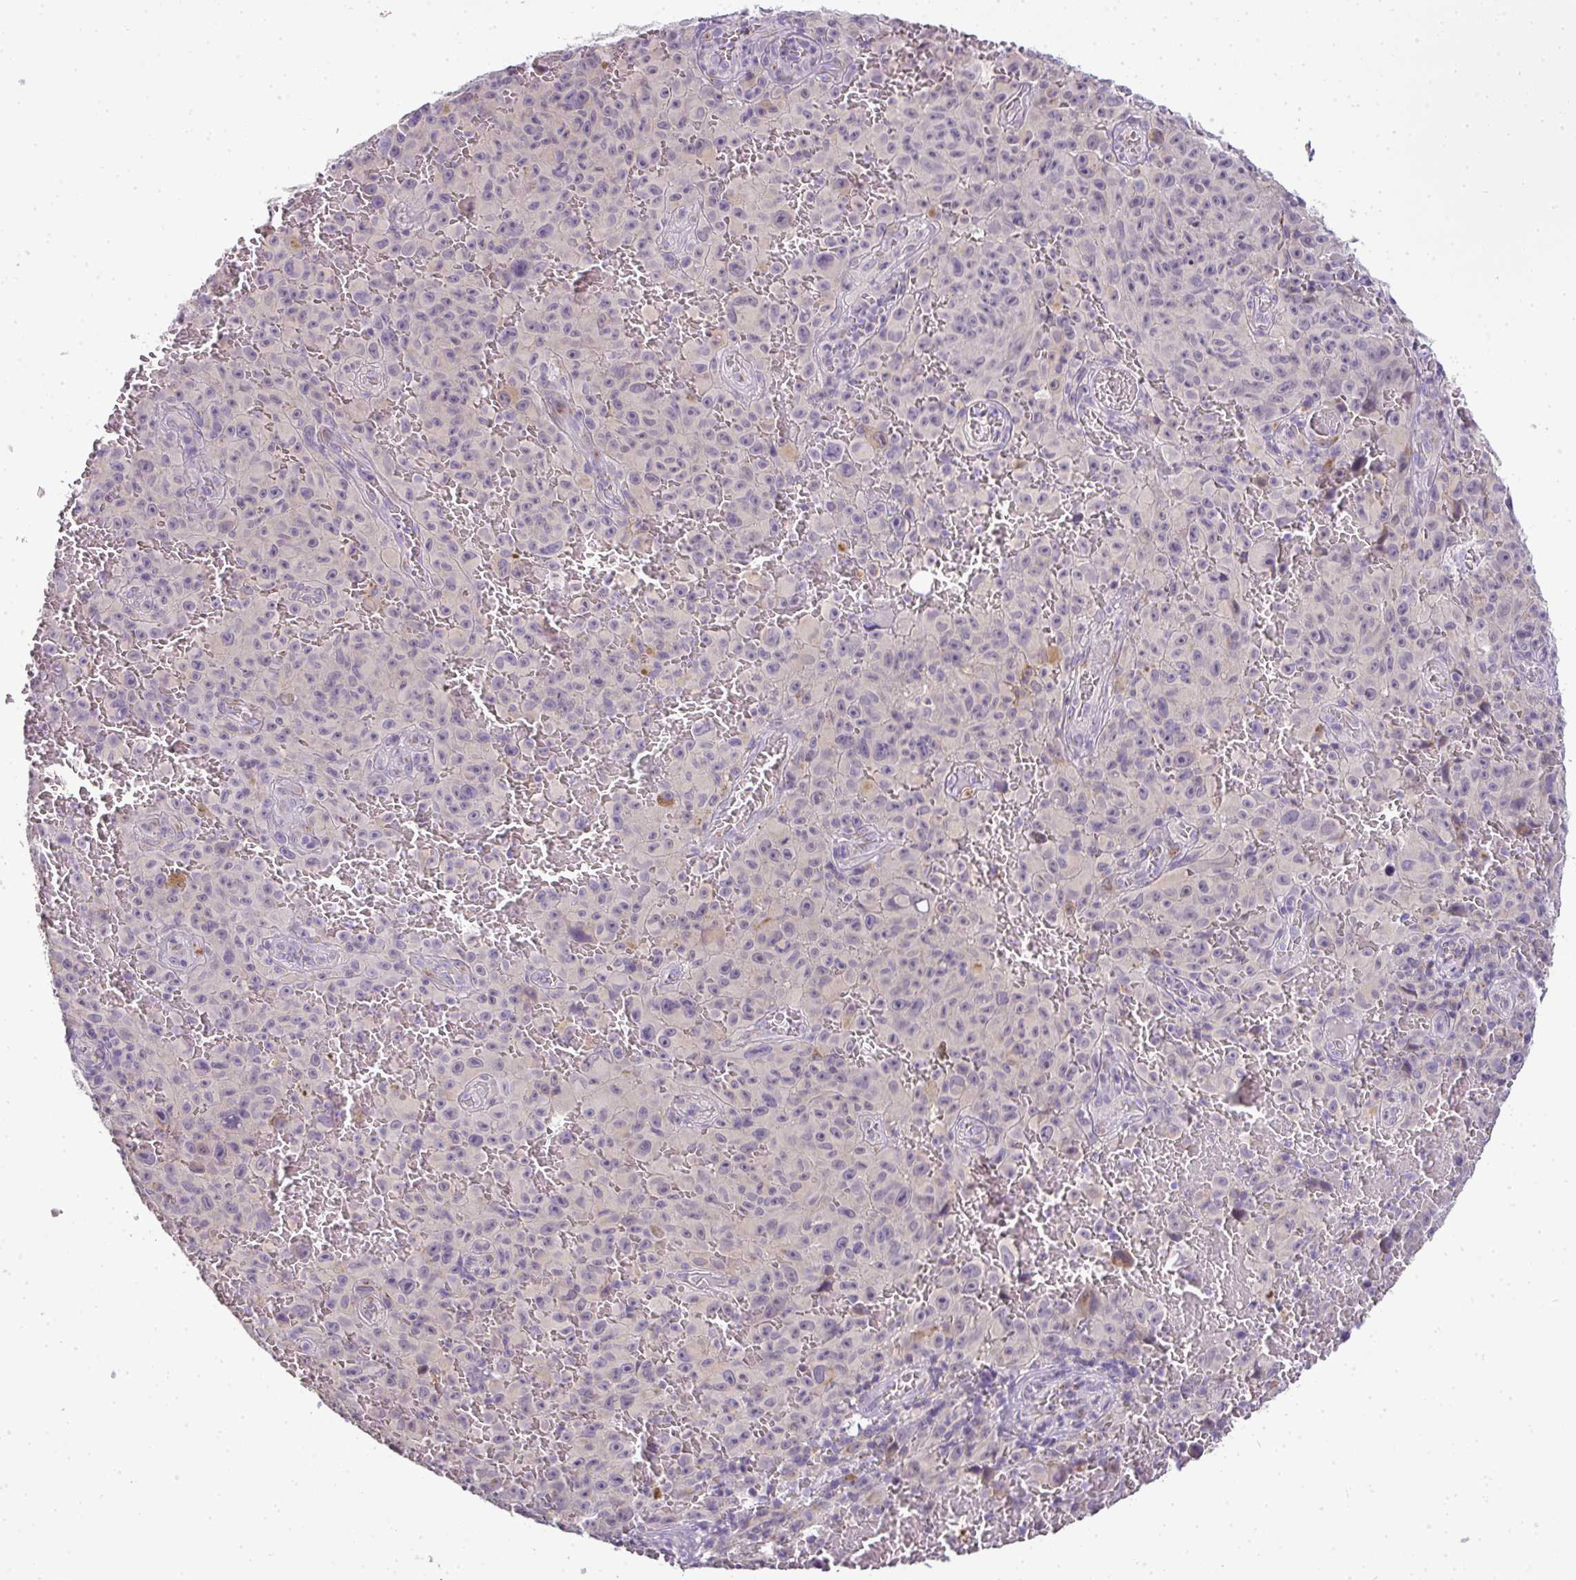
{"staining": {"intensity": "negative", "quantity": "none", "location": "none"}, "tissue": "melanoma", "cell_type": "Tumor cells", "image_type": "cancer", "snomed": [{"axis": "morphology", "description": "Malignant melanoma, NOS"}, {"axis": "topography", "description": "Skin"}], "caption": "A photomicrograph of malignant melanoma stained for a protein reveals no brown staining in tumor cells. (DAB (3,3'-diaminobenzidine) IHC with hematoxylin counter stain).", "gene": "CMPK1", "patient": {"sex": "female", "age": 82}}